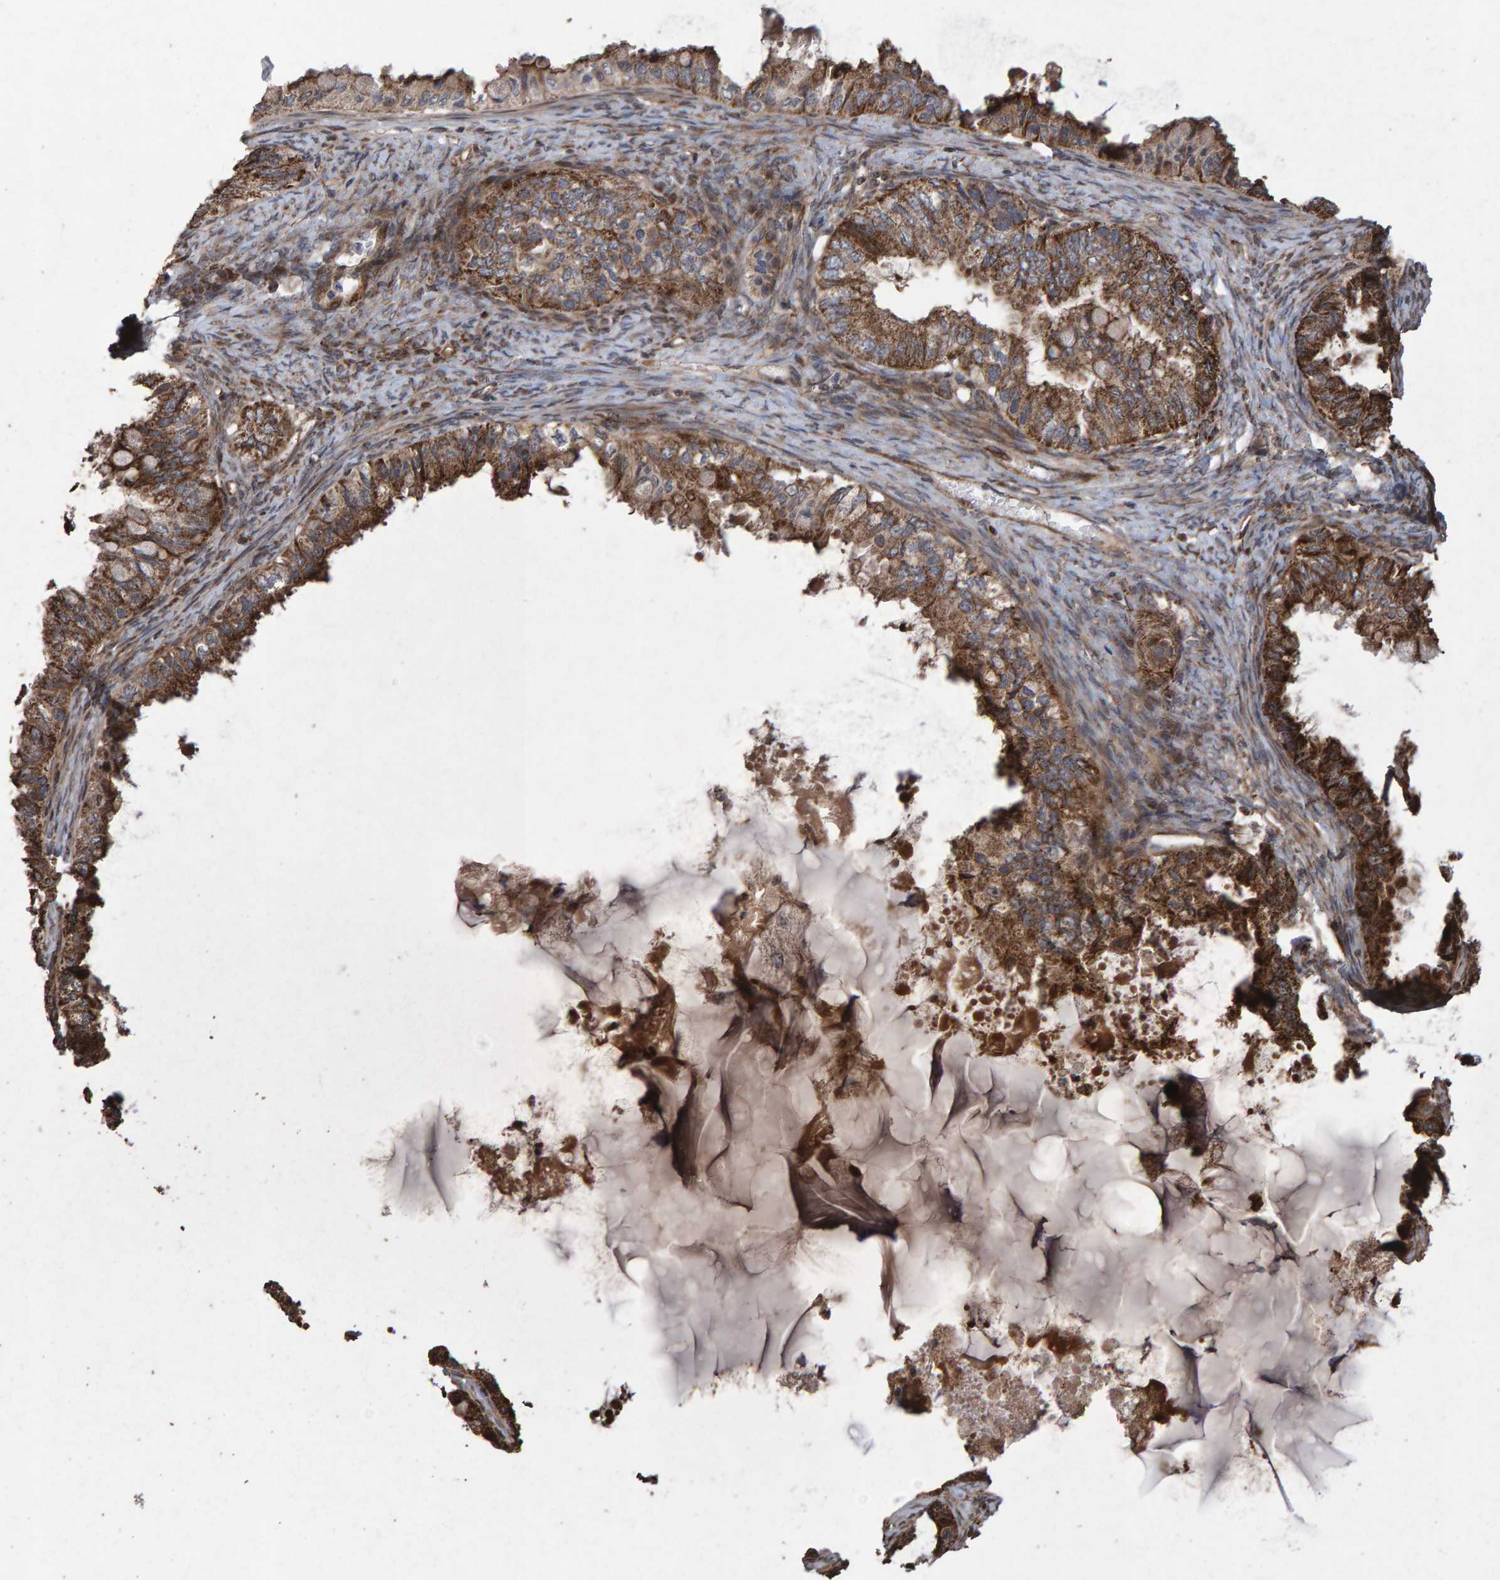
{"staining": {"intensity": "moderate", "quantity": ">75%", "location": "cytoplasmic/membranous"}, "tissue": "ovarian cancer", "cell_type": "Tumor cells", "image_type": "cancer", "snomed": [{"axis": "morphology", "description": "Cystadenocarcinoma, mucinous, NOS"}, {"axis": "topography", "description": "Ovary"}], "caption": "This image displays immunohistochemistry staining of ovarian mucinous cystadenocarcinoma, with medium moderate cytoplasmic/membranous positivity in approximately >75% of tumor cells.", "gene": "OSBP2", "patient": {"sex": "female", "age": 80}}